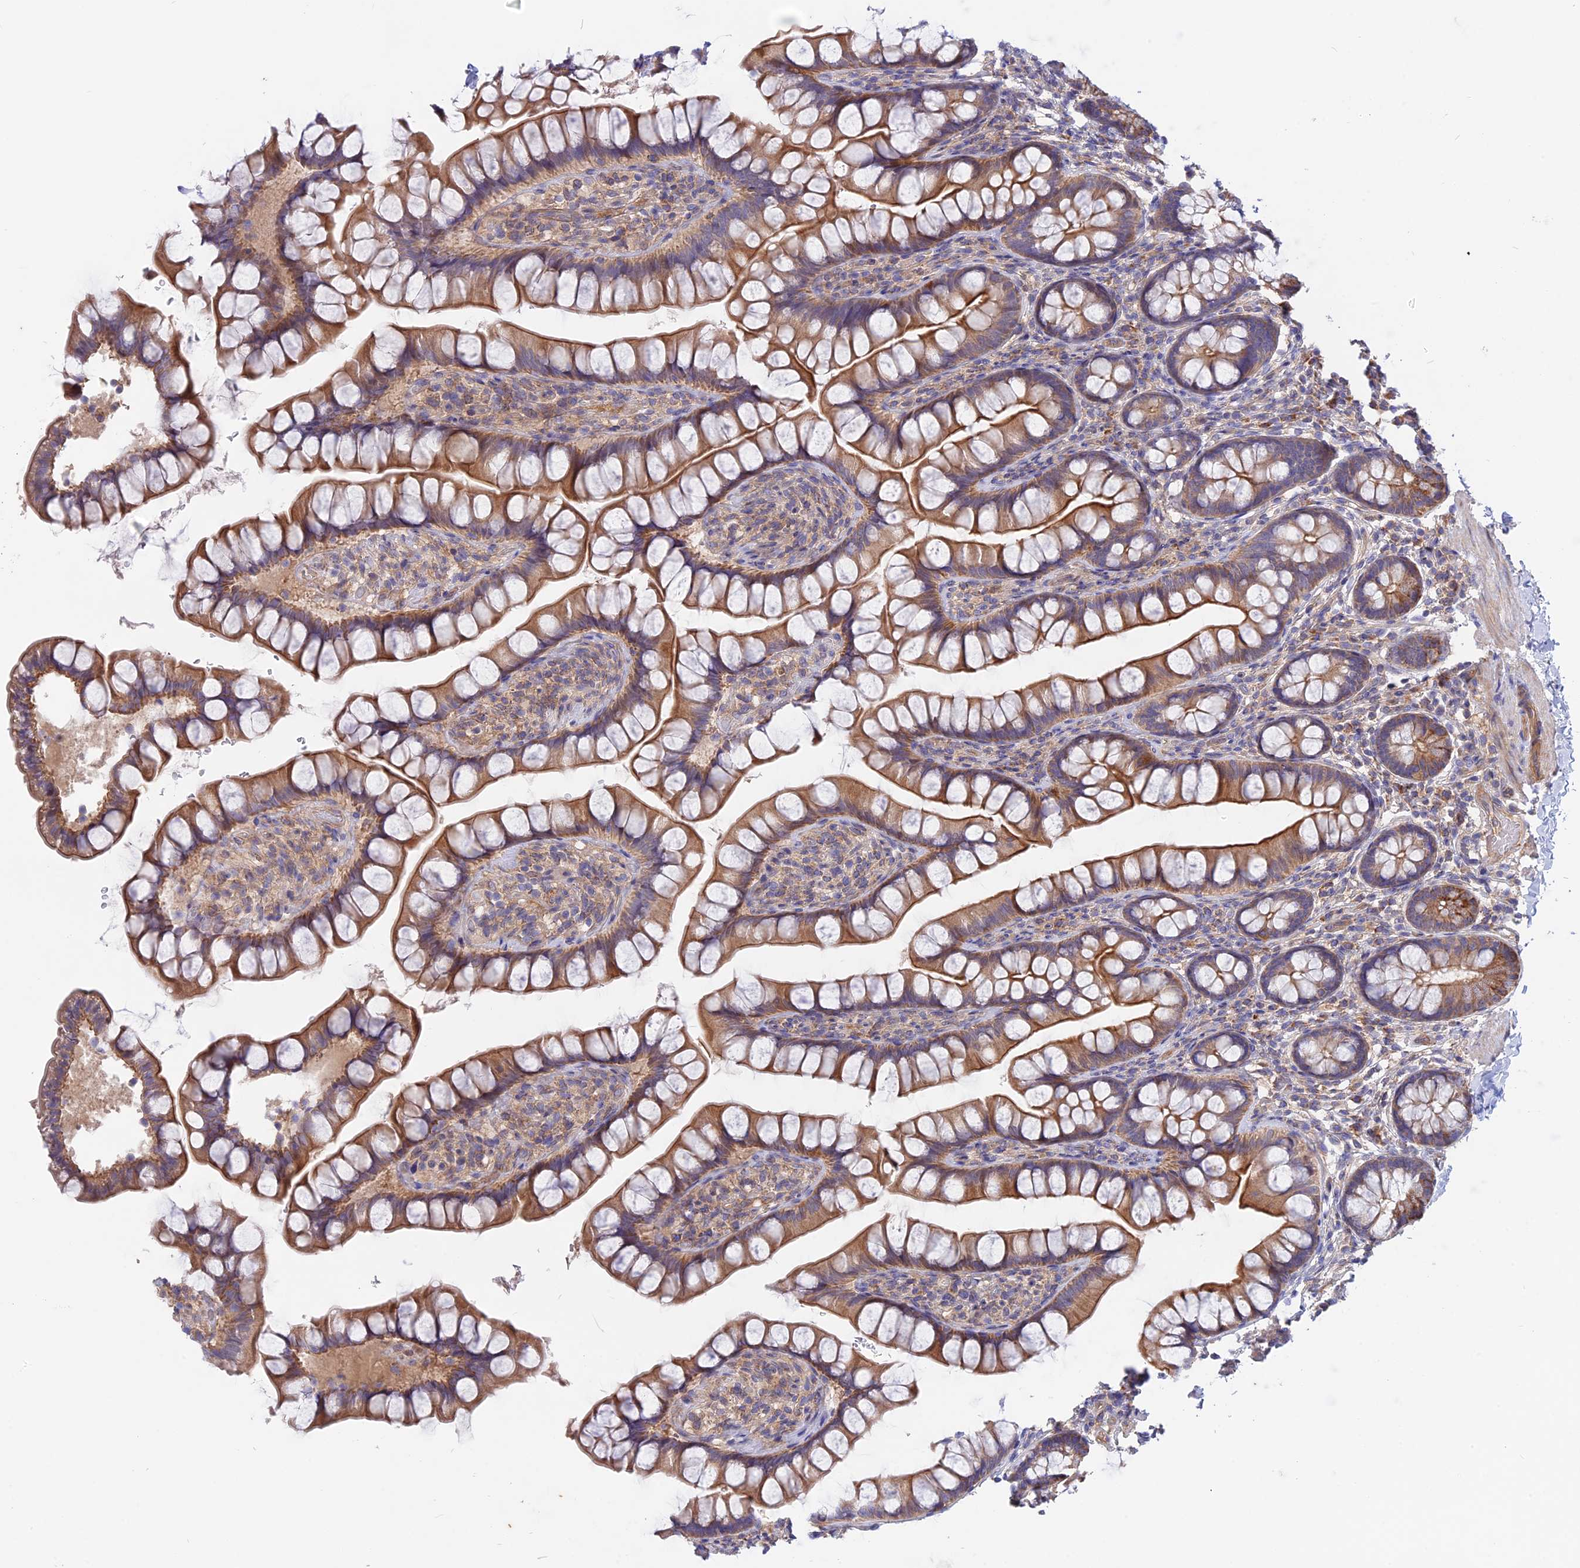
{"staining": {"intensity": "moderate", "quantity": ">75%", "location": "cytoplasmic/membranous"}, "tissue": "small intestine", "cell_type": "Glandular cells", "image_type": "normal", "snomed": [{"axis": "morphology", "description": "Normal tissue, NOS"}, {"axis": "topography", "description": "Small intestine"}], "caption": "Moderate cytoplasmic/membranous expression for a protein is seen in approximately >75% of glandular cells of benign small intestine using immunohistochemistry (IHC).", "gene": "HYCC1", "patient": {"sex": "male", "age": 70}}